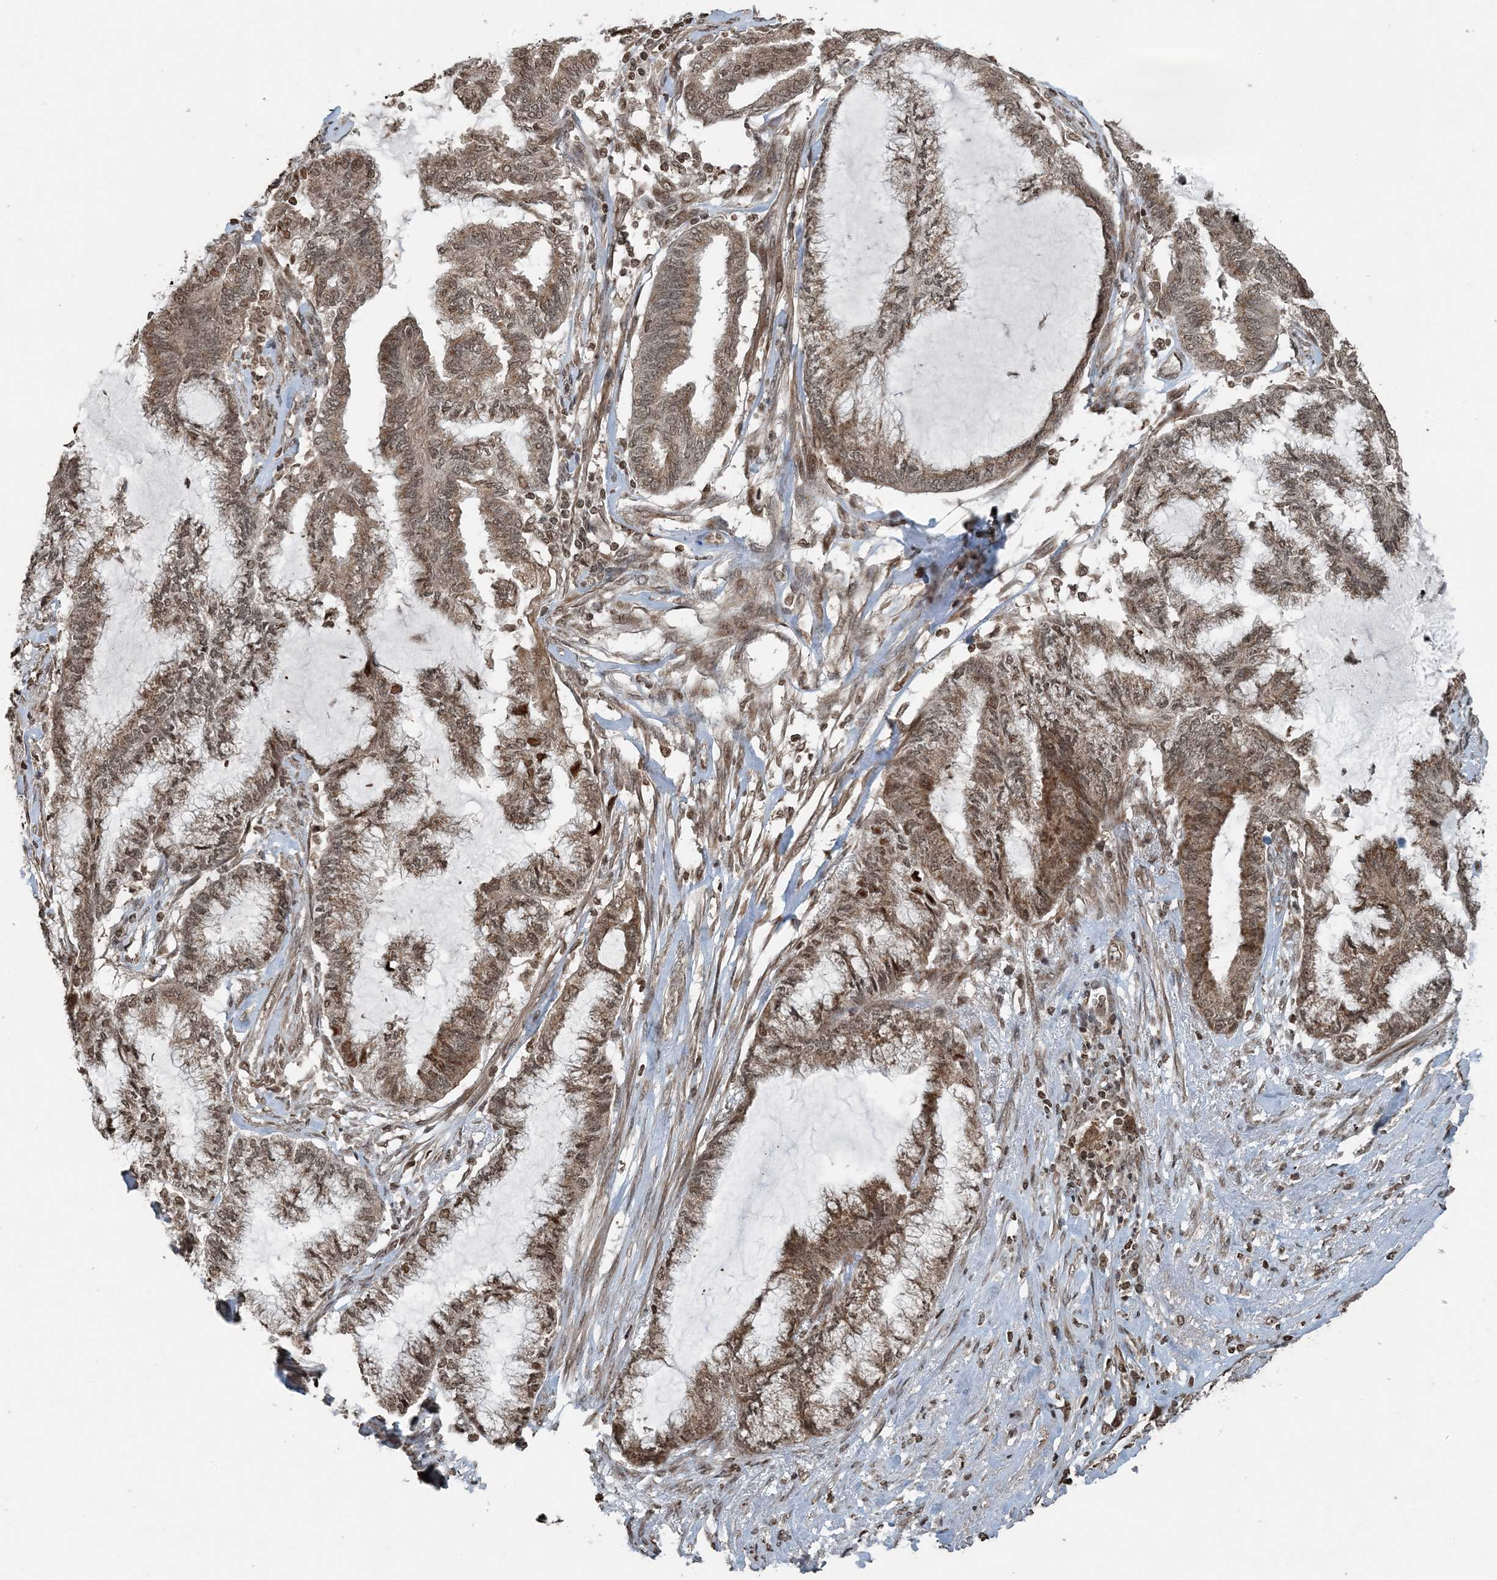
{"staining": {"intensity": "moderate", "quantity": ">75%", "location": "cytoplasmic/membranous,nuclear"}, "tissue": "endometrial cancer", "cell_type": "Tumor cells", "image_type": "cancer", "snomed": [{"axis": "morphology", "description": "Adenocarcinoma, NOS"}, {"axis": "topography", "description": "Endometrium"}], "caption": "This histopathology image shows IHC staining of endometrial cancer, with medium moderate cytoplasmic/membranous and nuclear expression in approximately >75% of tumor cells.", "gene": "ZFAND2B", "patient": {"sex": "female", "age": 86}}